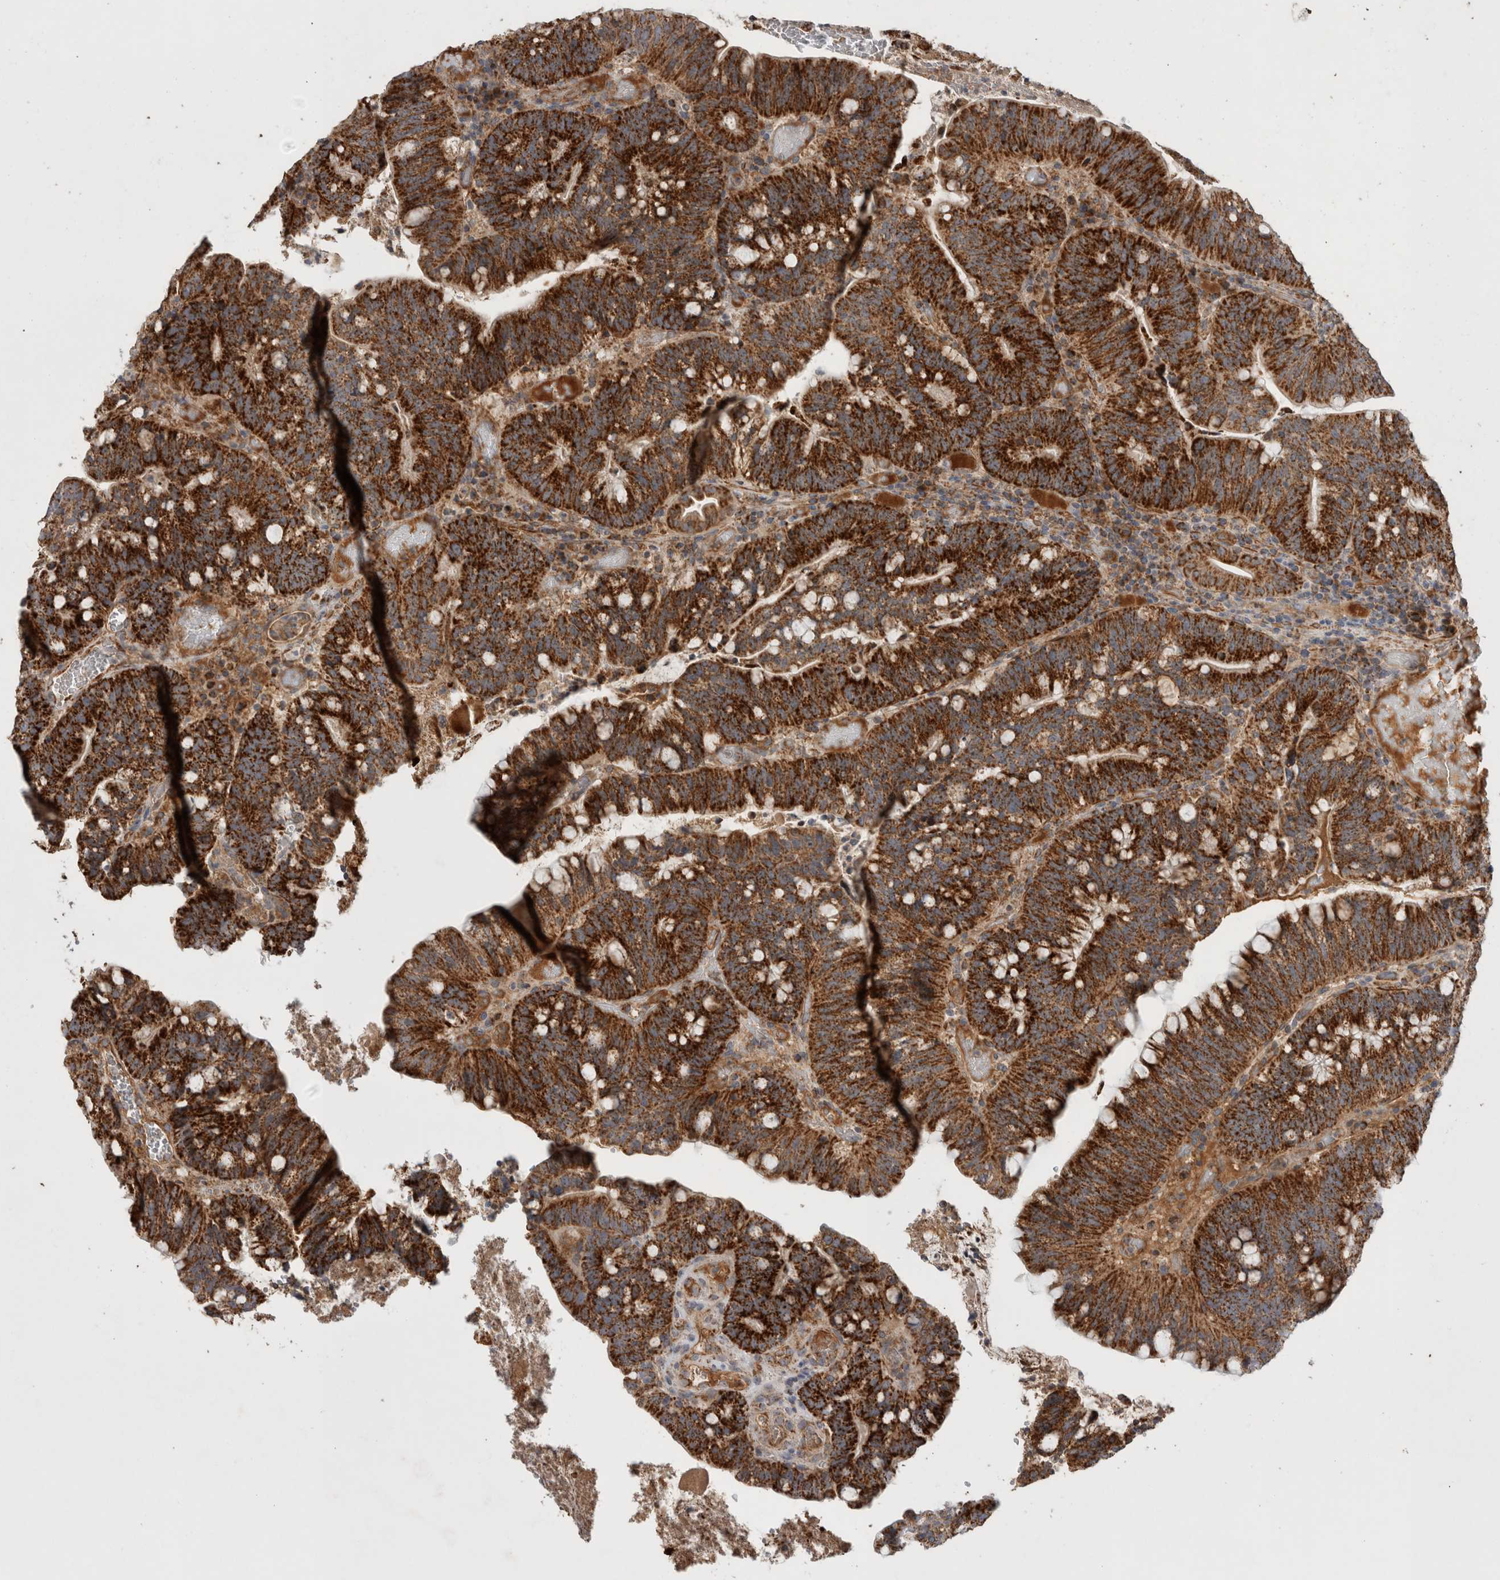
{"staining": {"intensity": "strong", "quantity": ">75%", "location": "cytoplasmic/membranous"}, "tissue": "colorectal cancer", "cell_type": "Tumor cells", "image_type": "cancer", "snomed": [{"axis": "morphology", "description": "Adenocarcinoma, NOS"}, {"axis": "topography", "description": "Colon"}], "caption": "Tumor cells exhibit high levels of strong cytoplasmic/membranous positivity in approximately >75% of cells in colorectal cancer.", "gene": "MRPS28", "patient": {"sex": "female", "age": 66}}